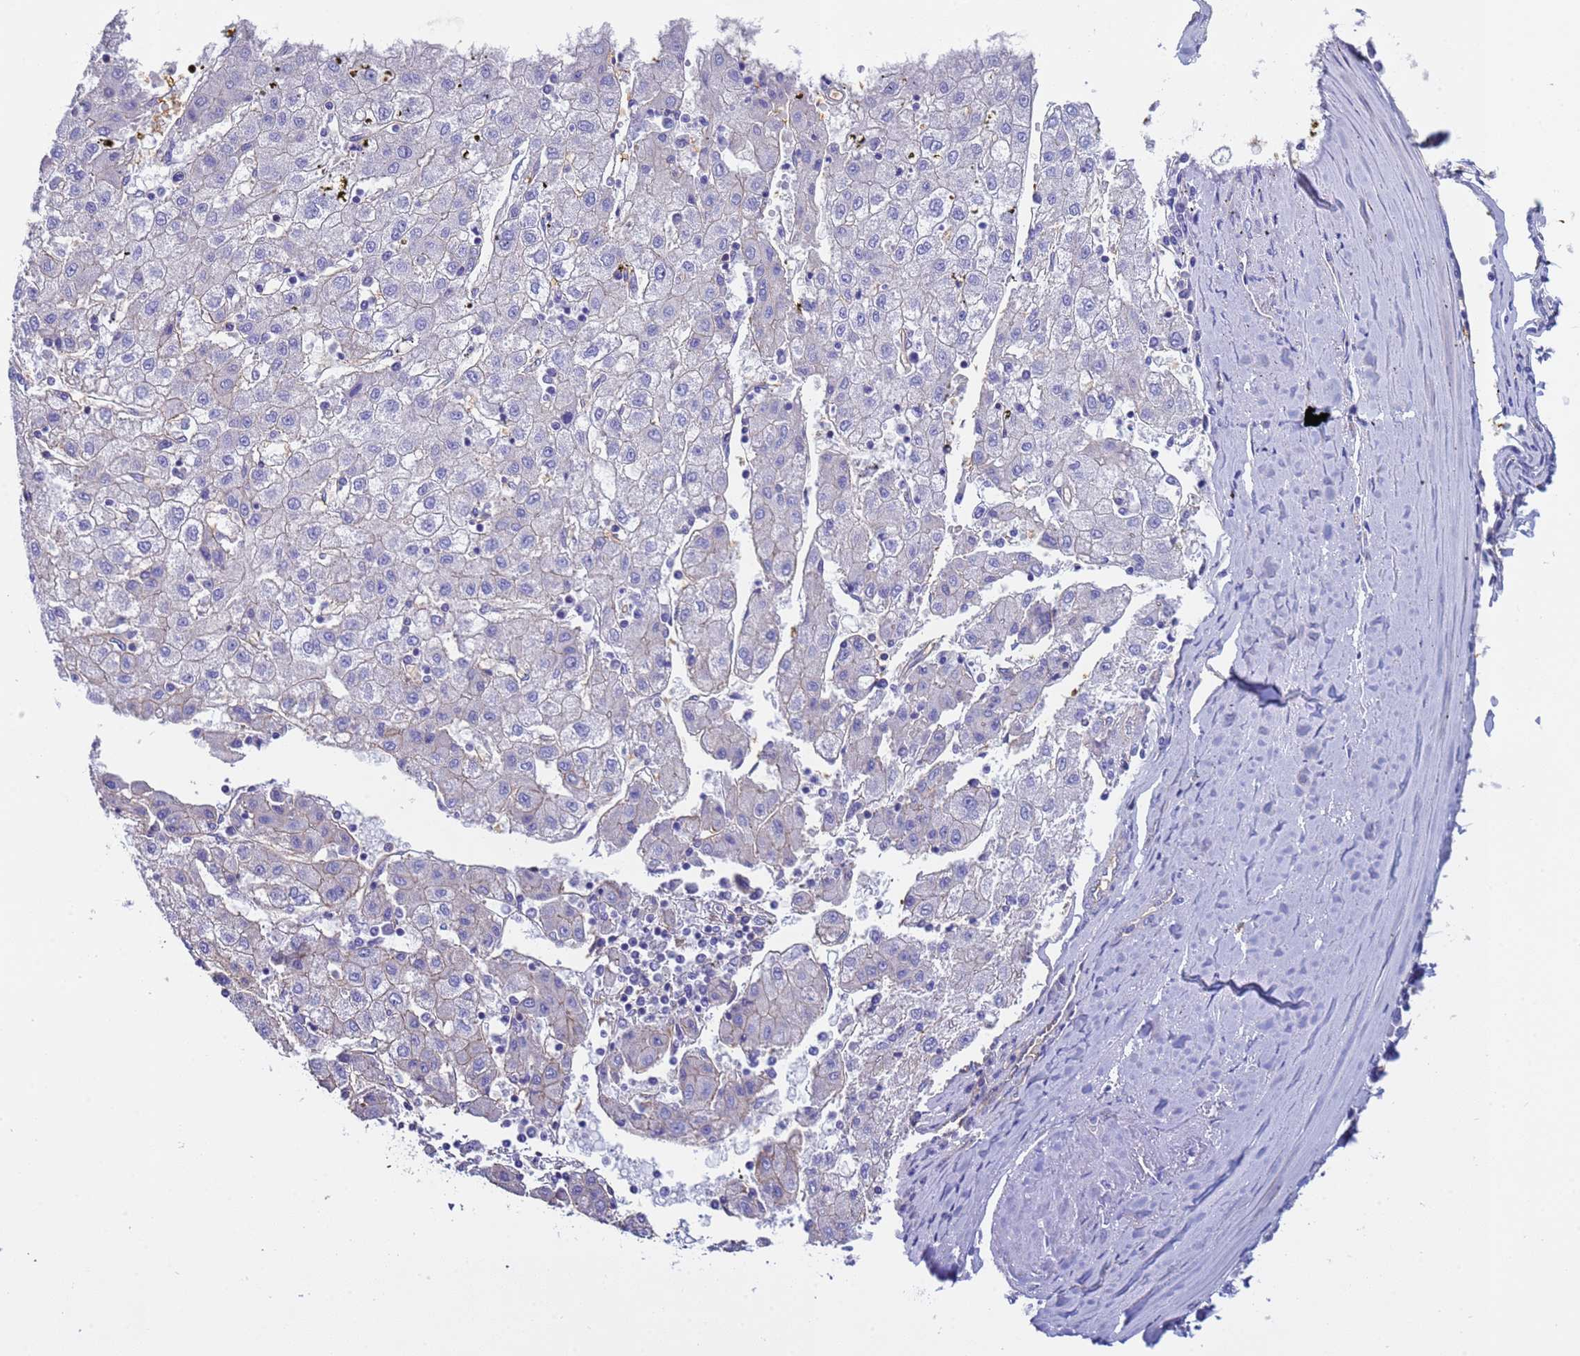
{"staining": {"intensity": "negative", "quantity": "none", "location": "none"}, "tissue": "liver cancer", "cell_type": "Tumor cells", "image_type": "cancer", "snomed": [{"axis": "morphology", "description": "Carcinoma, Hepatocellular, NOS"}, {"axis": "topography", "description": "Liver"}], "caption": "An immunohistochemistry image of liver cancer (hepatocellular carcinoma) is shown. There is no staining in tumor cells of liver cancer (hepatocellular carcinoma). (IHC, brightfield microscopy, high magnification).", "gene": "ZNF248", "patient": {"sex": "male", "age": 72}}